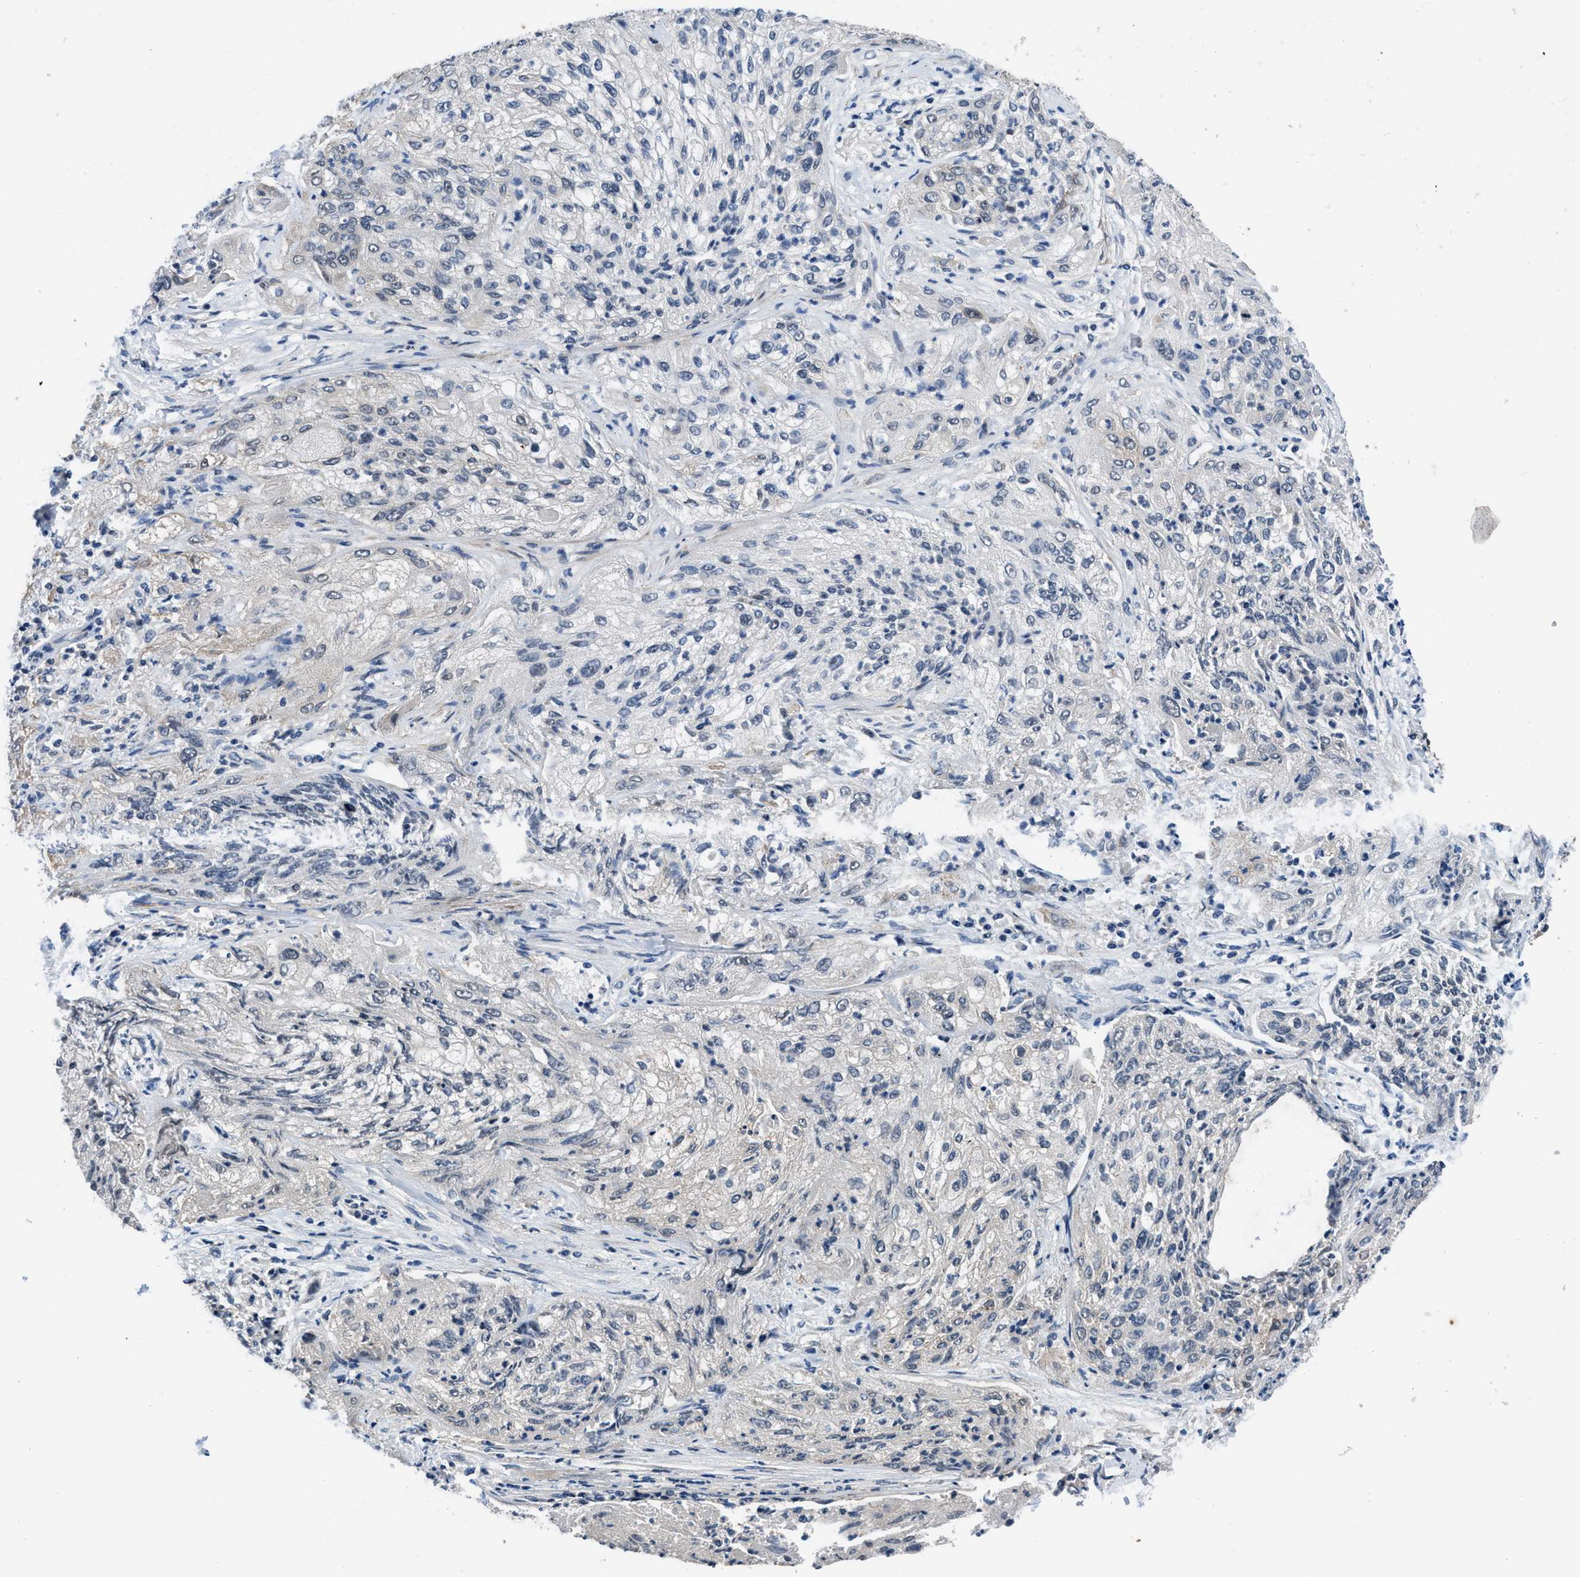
{"staining": {"intensity": "weak", "quantity": "25%-75%", "location": "cytoplasmic/membranous,nuclear"}, "tissue": "lung cancer", "cell_type": "Tumor cells", "image_type": "cancer", "snomed": [{"axis": "morphology", "description": "Inflammation, NOS"}, {"axis": "morphology", "description": "Squamous cell carcinoma, NOS"}, {"axis": "topography", "description": "Lymph node"}, {"axis": "topography", "description": "Soft tissue"}, {"axis": "topography", "description": "Lung"}], "caption": "This photomicrograph reveals lung squamous cell carcinoma stained with immunohistochemistry (IHC) to label a protein in brown. The cytoplasmic/membranous and nuclear of tumor cells show weak positivity for the protein. Nuclei are counter-stained blue.", "gene": "SETD5", "patient": {"sex": "male", "age": 66}}